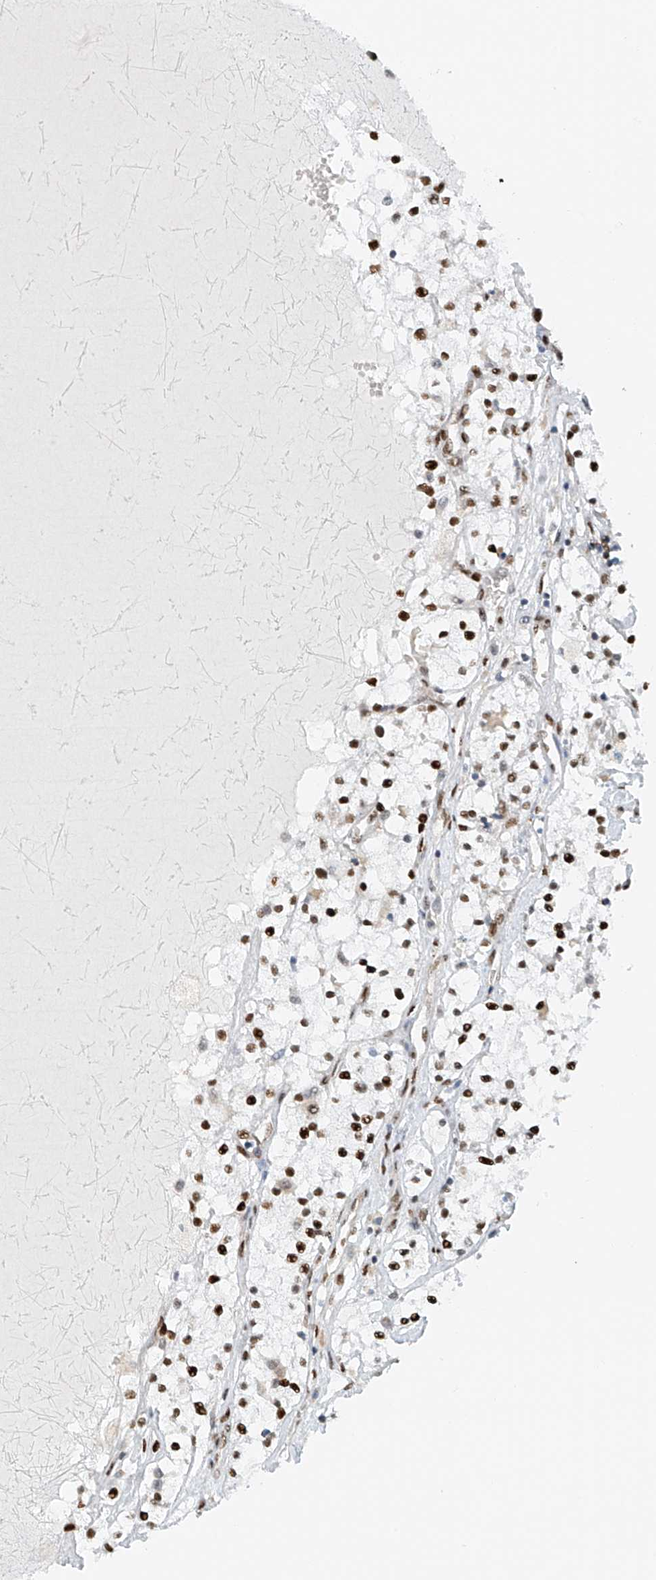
{"staining": {"intensity": "strong", "quantity": "25%-75%", "location": "nuclear"}, "tissue": "renal cancer", "cell_type": "Tumor cells", "image_type": "cancer", "snomed": [{"axis": "morphology", "description": "Normal tissue, NOS"}, {"axis": "morphology", "description": "Adenocarcinoma, NOS"}, {"axis": "topography", "description": "Kidney"}], "caption": "Renal cancer stained with DAB (3,3'-diaminobenzidine) IHC exhibits high levels of strong nuclear staining in about 25%-75% of tumor cells.", "gene": "ZNF514", "patient": {"sex": "male", "age": 68}}